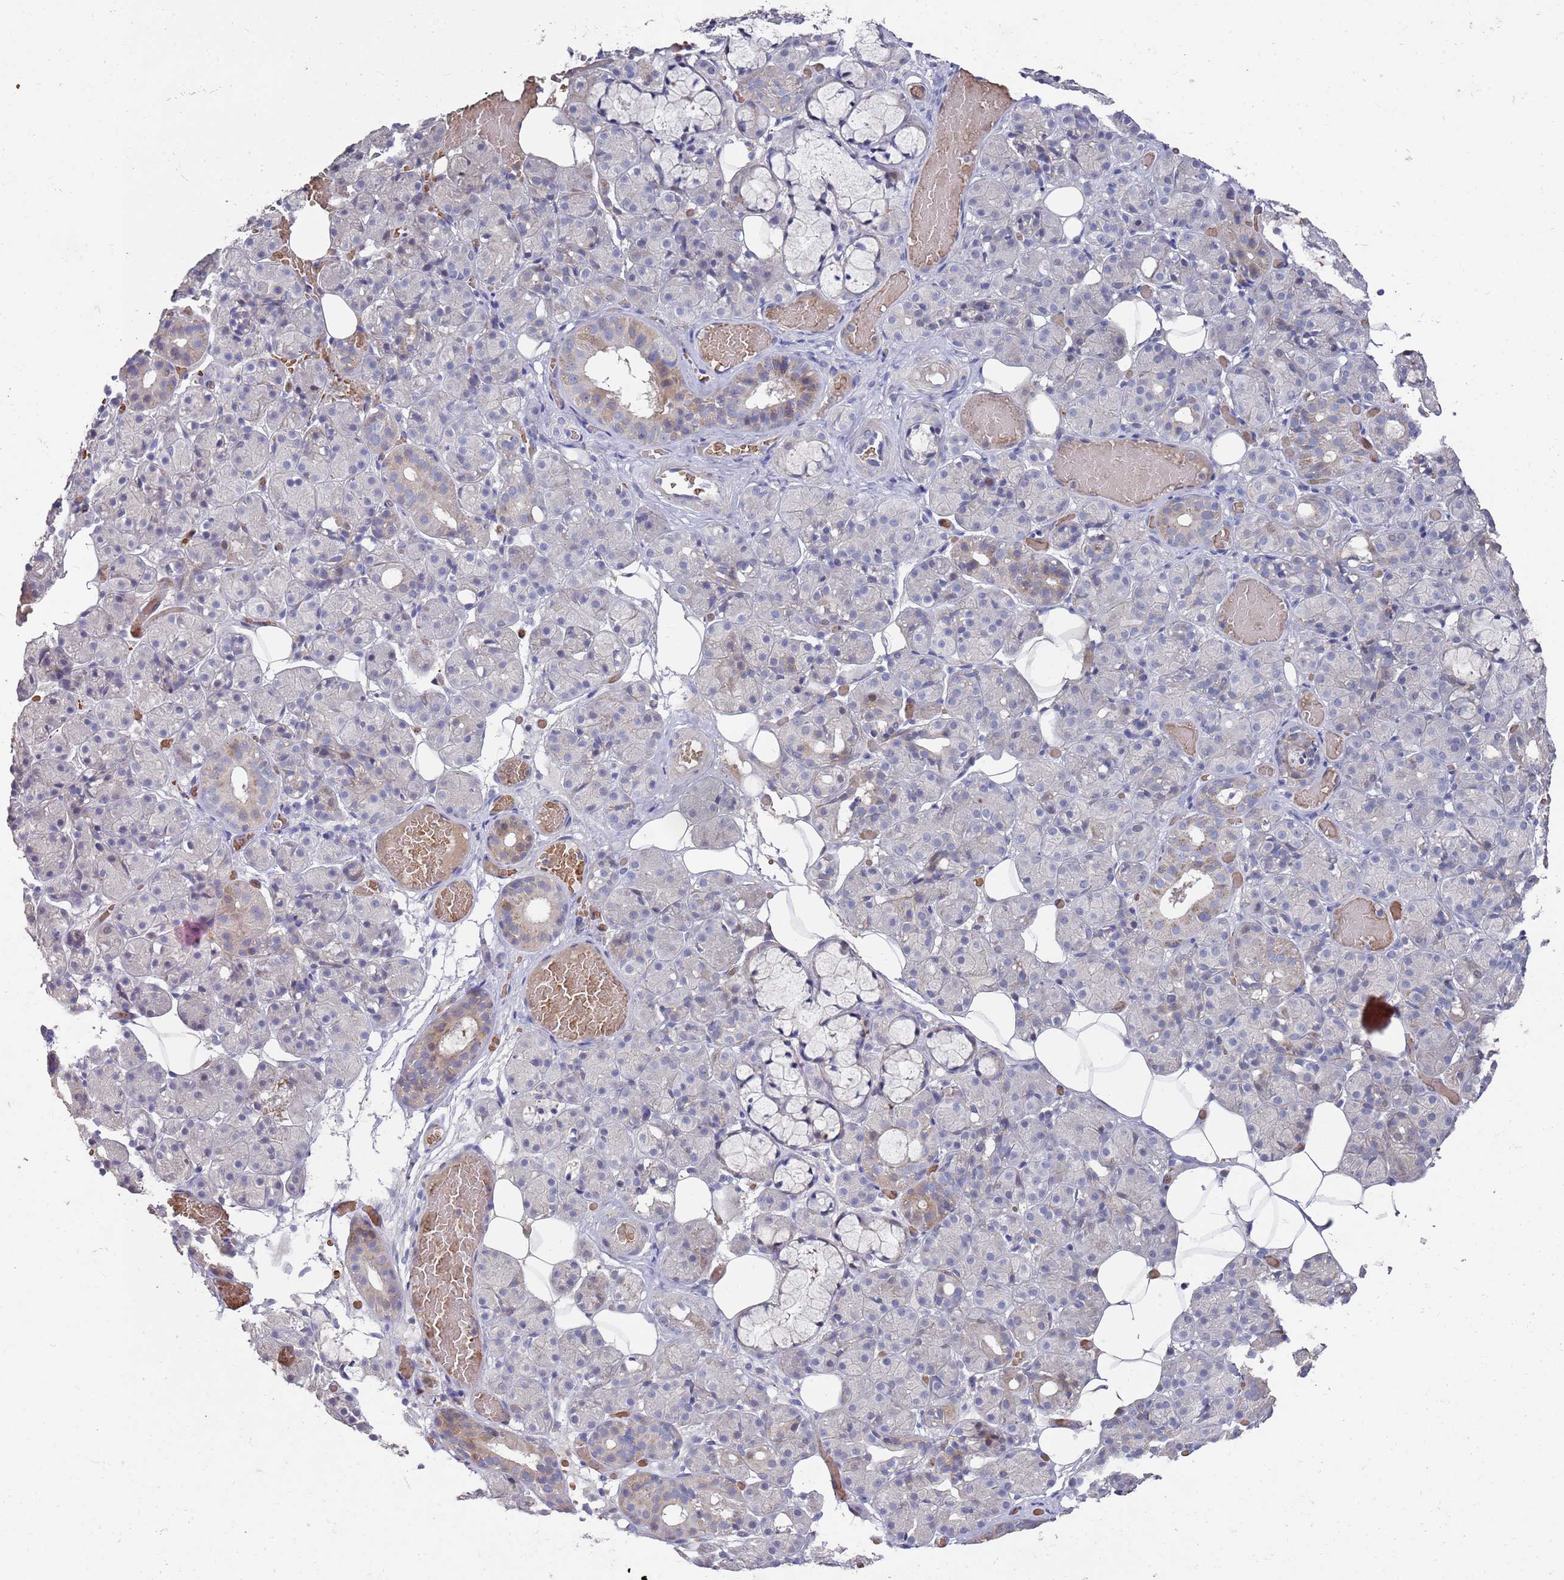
{"staining": {"intensity": "weak", "quantity": "<25%", "location": "cytoplasmic/membranous"}, "tissue": "salivary gland", "cell_type": "Glandular cells", "image_type": "normal", "snomed": [{"axis": "morphology", "description": "Normal tissue, NOS"}, {"axis": "topography", "description": "Salivary gland"}], "caption": "This is a image of immunohistochemistry staining of benign salivary gland, which shows no staining in glandular cells. Brightfield microscopy of immunohistochemistry (IHC) stained with DAB (3,3'-diaminobenzidine) (brown) and hematoxylin (blue), captured at high magnification.", "gene": "LACC1", "patient": {"sex": "male", "age": 63}}